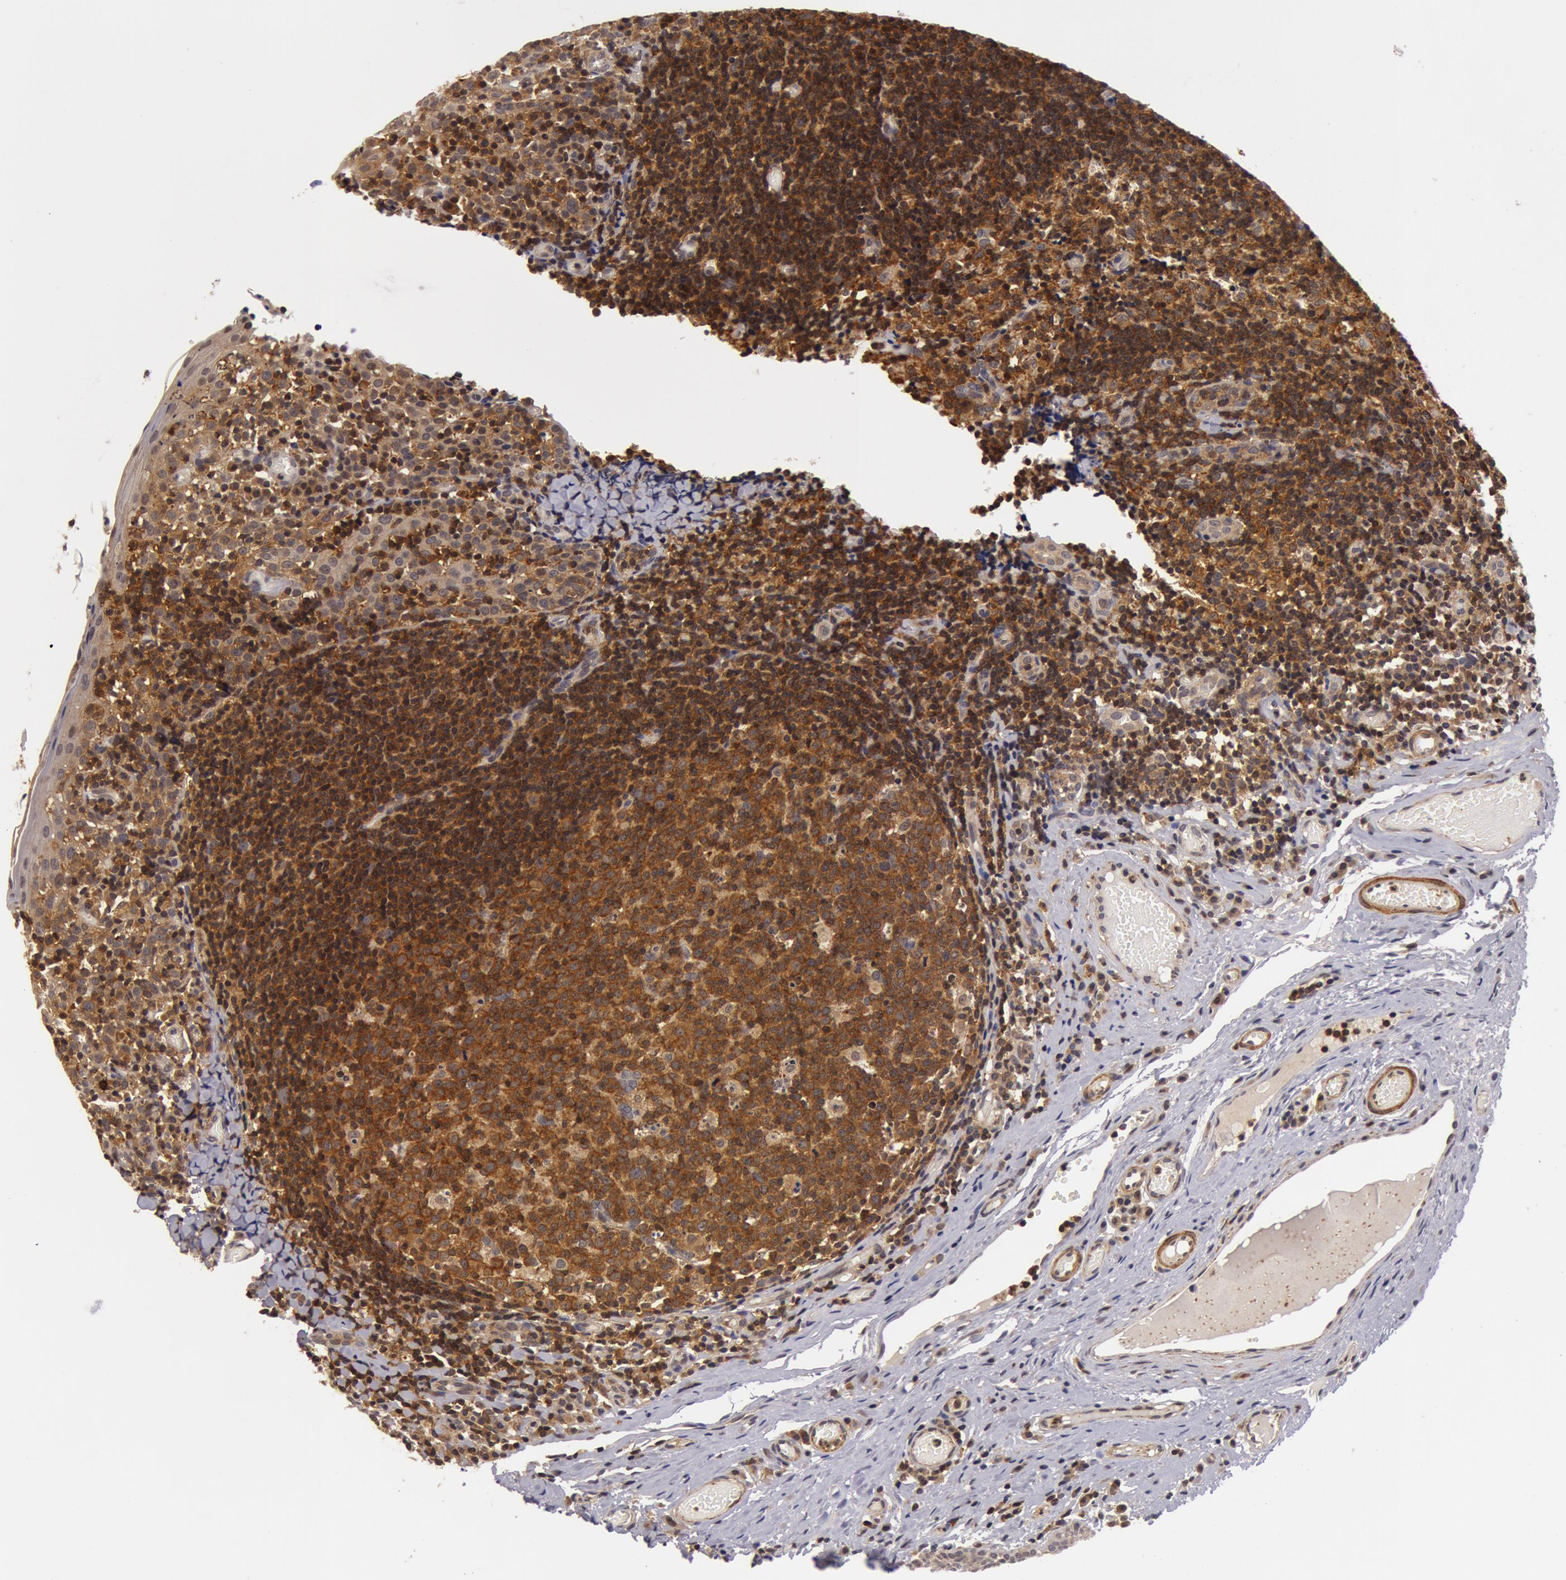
{"staining": {"intensity": "moderate", "quantity": ">75%", "location": "cytoplasmic/membranous"}, "tissue": "tonsil", "cell_type": "Germinal center cells", "image_type": "normal", "snomed": [{"axis": "morphology", "description": "Normal tissue, NOS"}, {"axis": "topography", "description": "Tonsil"}], "caption": "Immunohistochemistry staining of normal tonsil, which shows medium levels of moderate cytoplasmic/membranous positivity in about >75% of germinal center cells indicating moderate cytoplasmic/membranous protein staining. The staining was performed using DAB (3,3'-diaminobenzidine) (brown) for protein detection and nuclei were counterstained in hematoxylin (blue).", "gene": "ZNF350", "patient": {"sex": "female", "age": 34}}